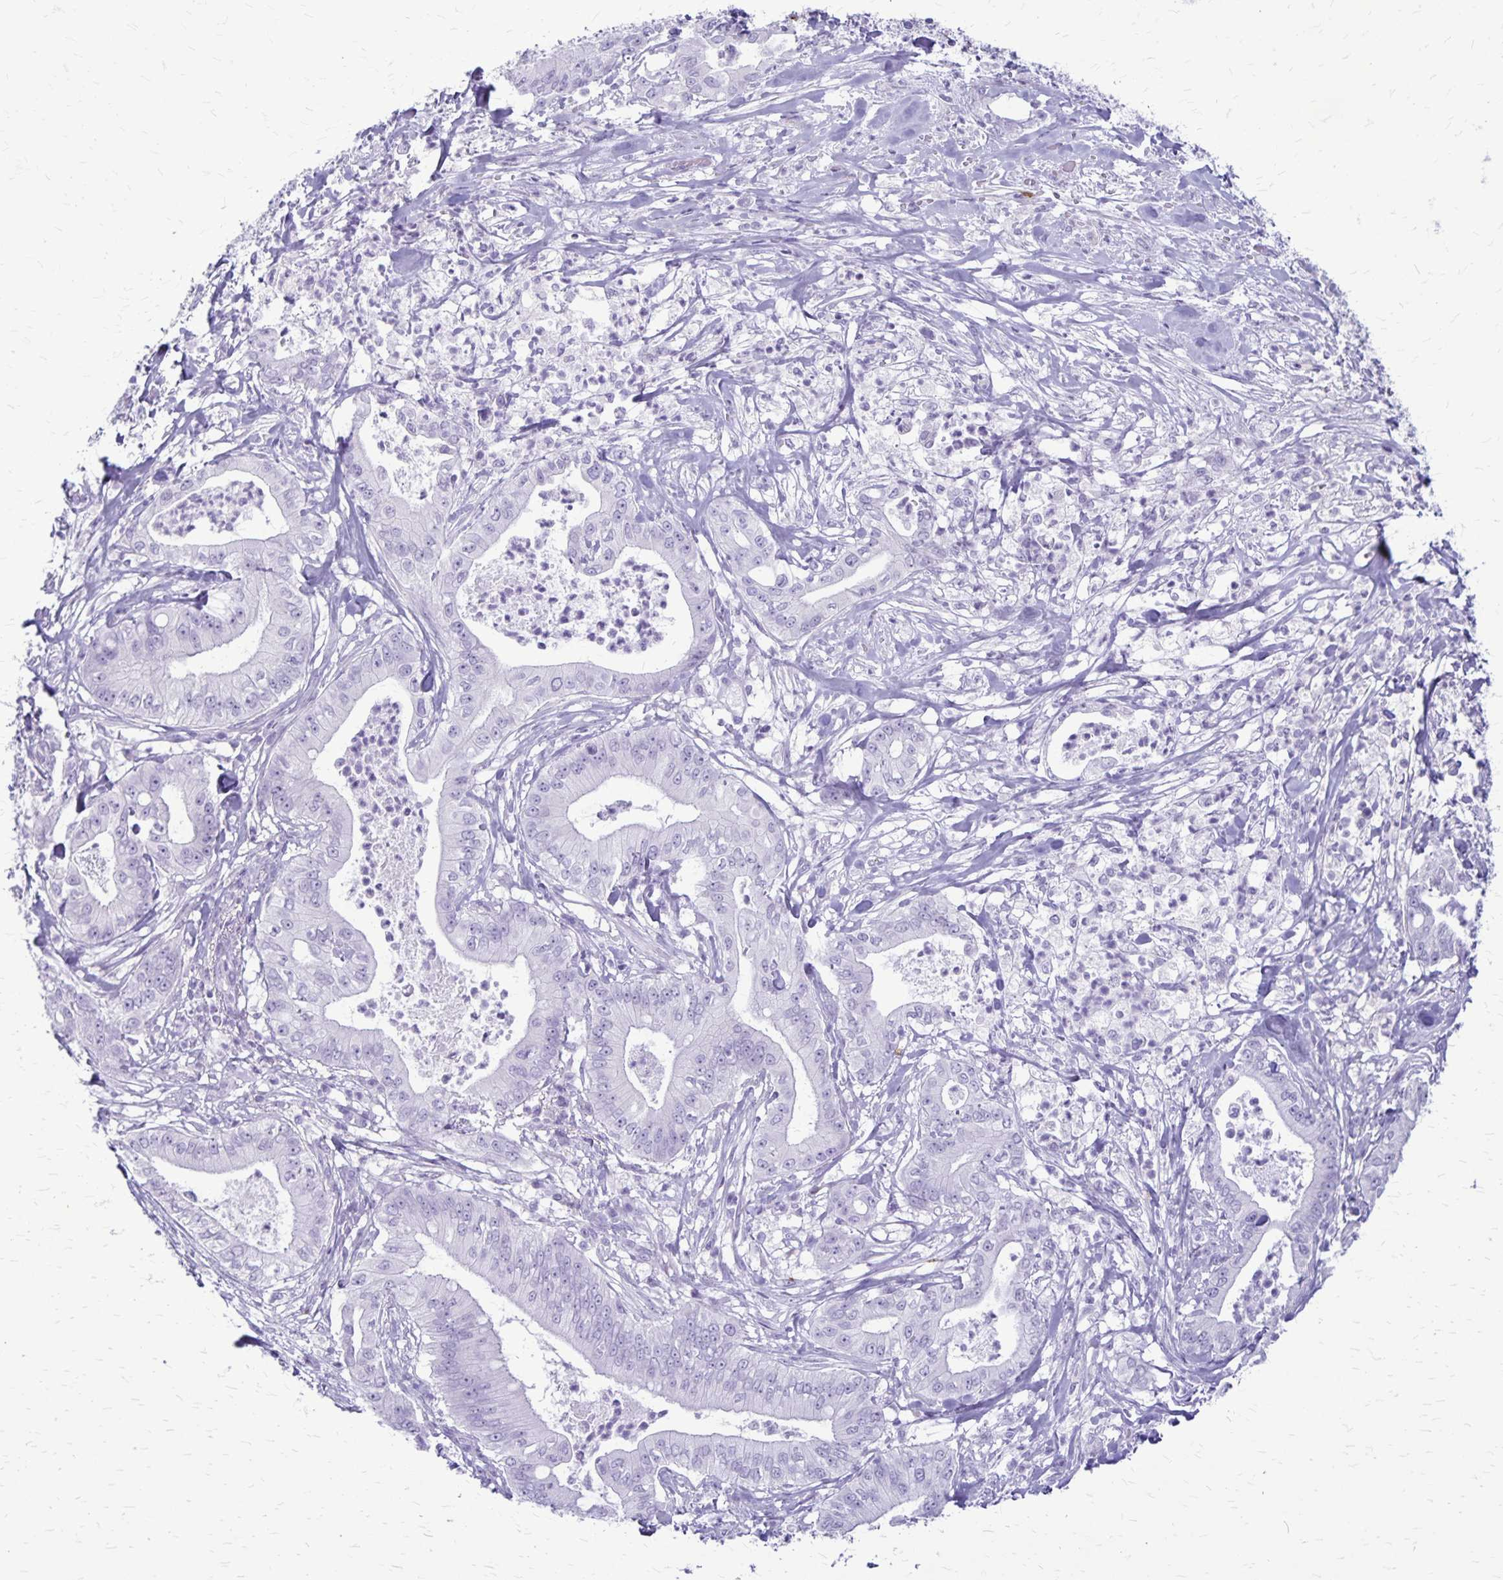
{"staining": {"intensity": "negative", "quantity": "none", "location": "none"}, "tissue": "pancreatic cancer", "cell_type": "Tumor cells", "image_type": "cancer", "snomed": [{"axis": "morphology", "description": "Adenocarcinoma, NOS"}, {"axis": "topography", "description": "Pancreas"}], "caption": "Tumor cells show no significant expression in pancreatic adenocarcinoma. Brightfield microscopy of immunohistochemistry stained with DAB (brown) and hematoxylin (blue), captured at high magnification.", "gene": "RTN1", "patient": {"sex": "male", "age": 71}}